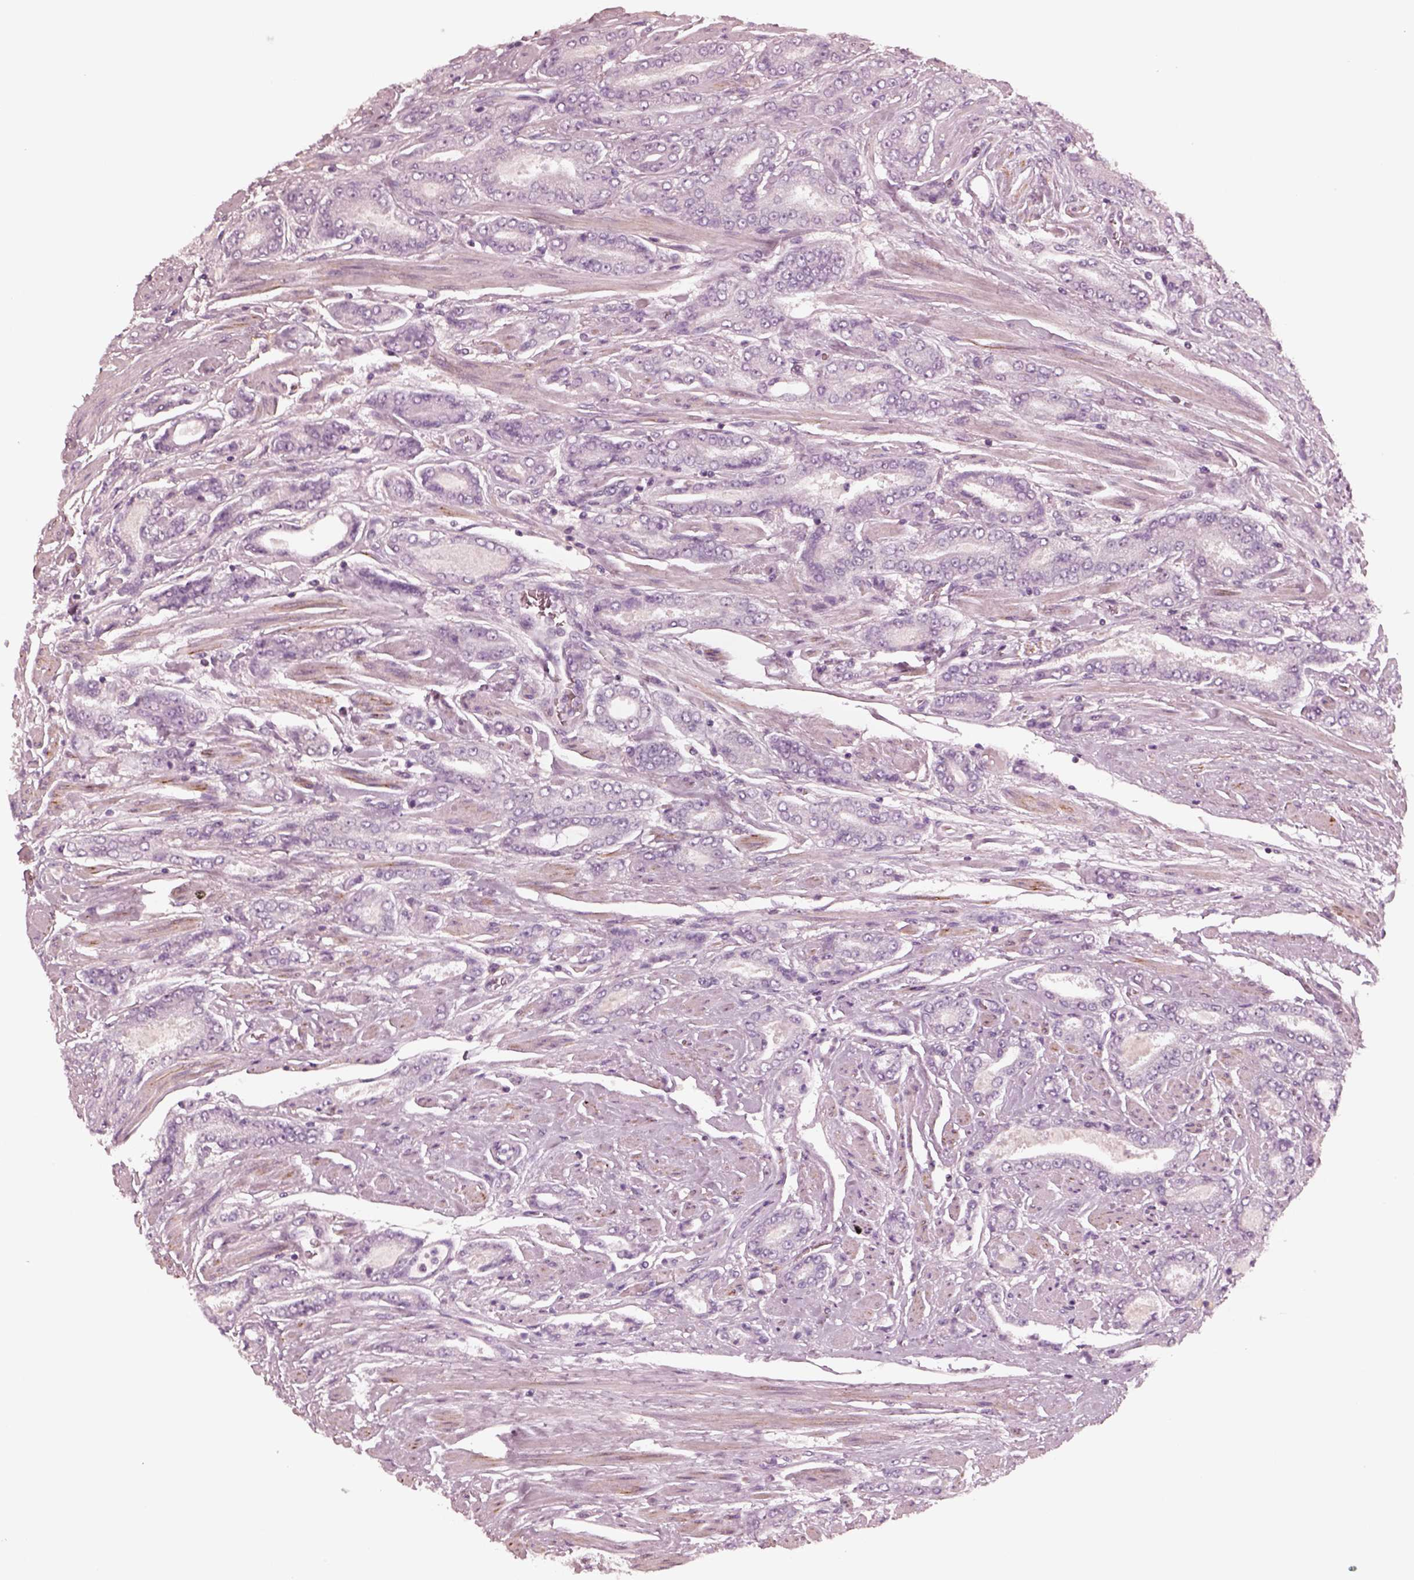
{"staining": {"intensity": "negative", "quantity": "none", "location": "none"}, "tissue": "prostate cancer", "cell_type": "Tumor cells", "image_type": "cancer", "snomed": [{"axis": "morphology", "description": "Adenocarcinoma, NOS"}, {"axis": "topography", "description": "Prostate"}], "caption": "There is no significant expression in tumor cells of adenocarcinoma (prostate).", "gene": "DNAAF9", "patient": {"sex": "male", "age": 64}}